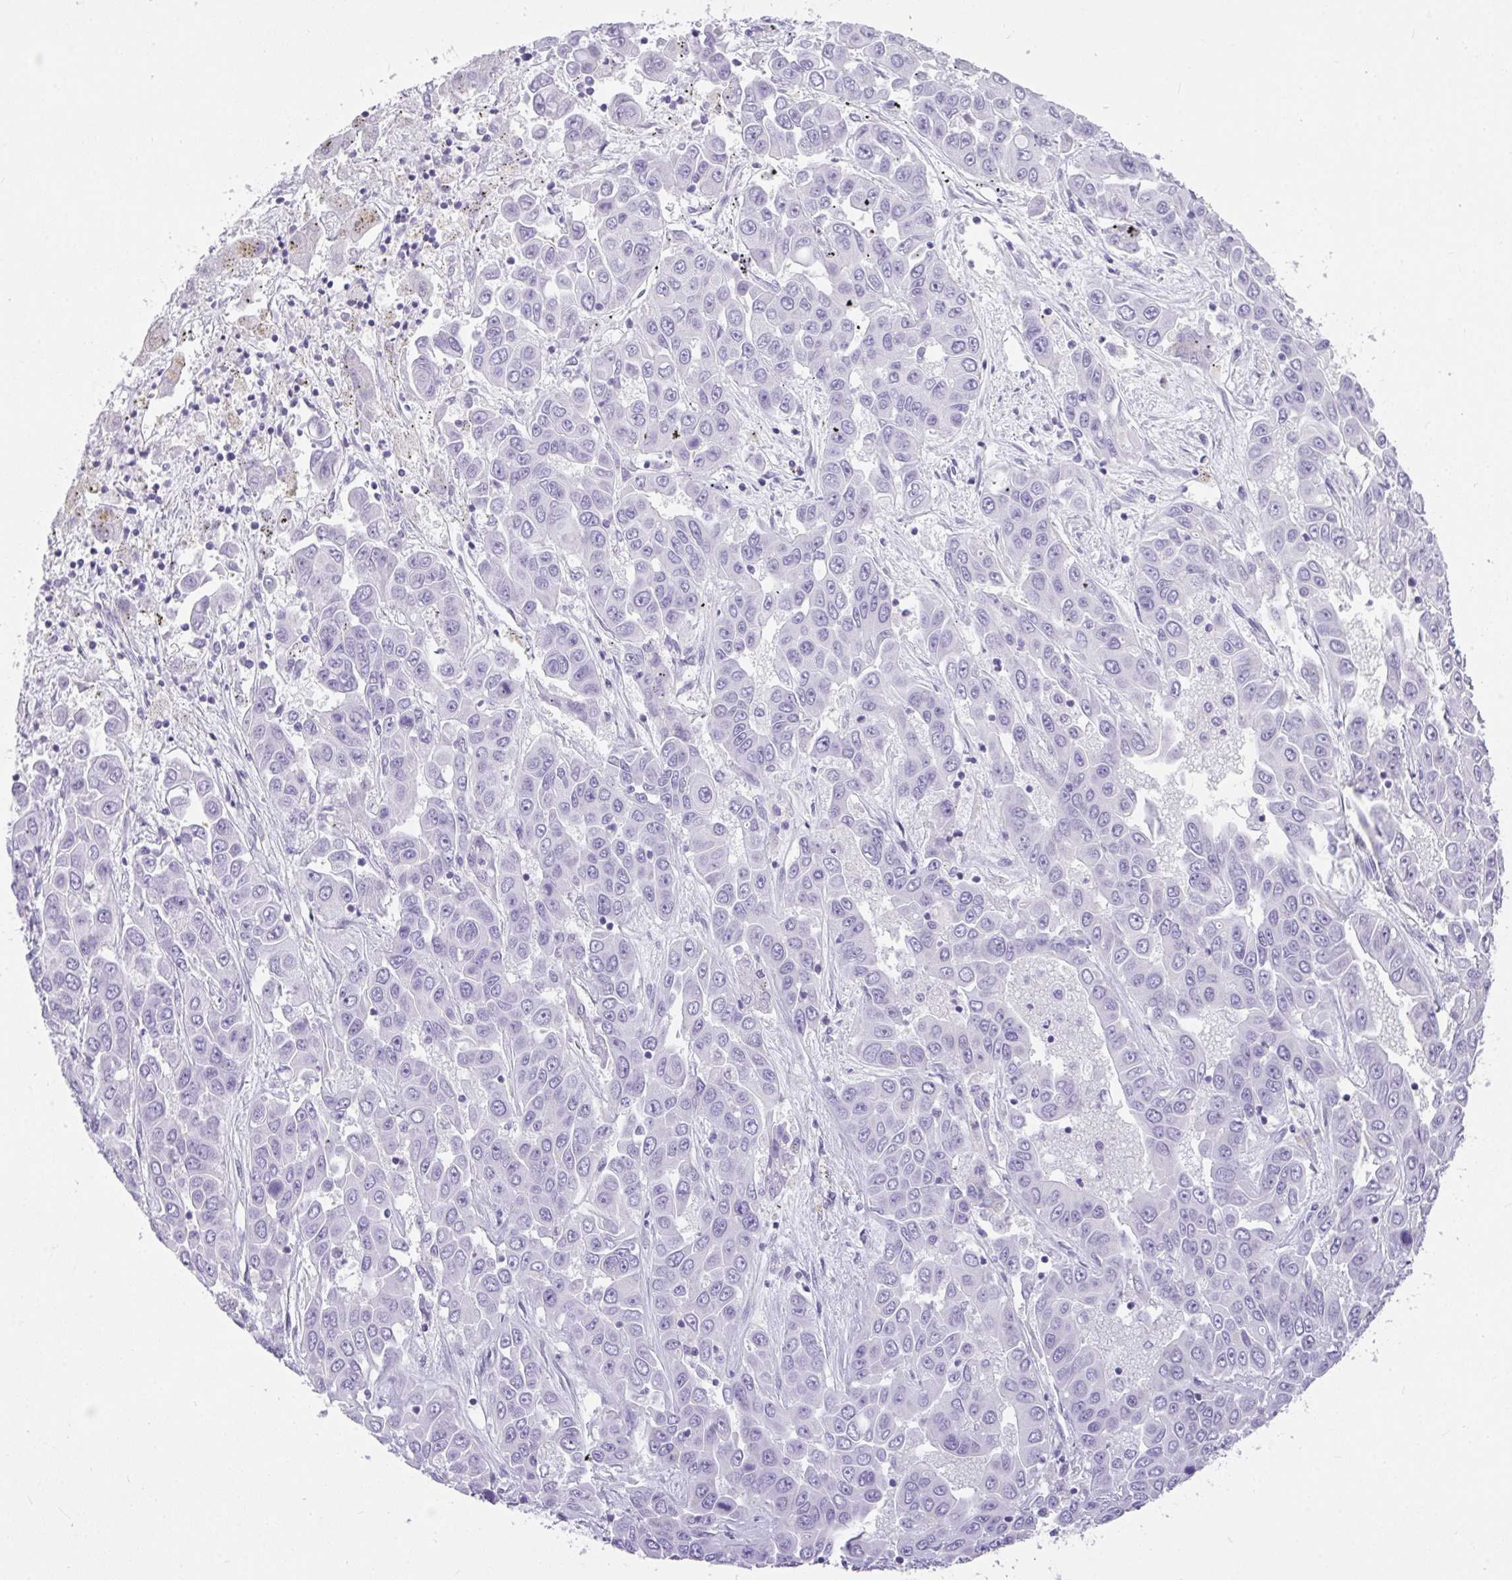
{"staining": {"intensity": "negative", "quantity": "none", "location": "none"}, "tissue": "liver cancer", "cell_type": "Tumor cells", "image_type": "cancer", "snomed": [{"axis": "morphology", "description": "Cholangiocarcinoma"}, {"axis": "topography", "description": "Liver"}], "caption": "Liver cancer (cholangiocarcinoma) was stained to show a protein in brown. There is no significant expression in tumor cells.", "gene": "PLPPR3", "patient": {"sex": "female", "age": 52}}